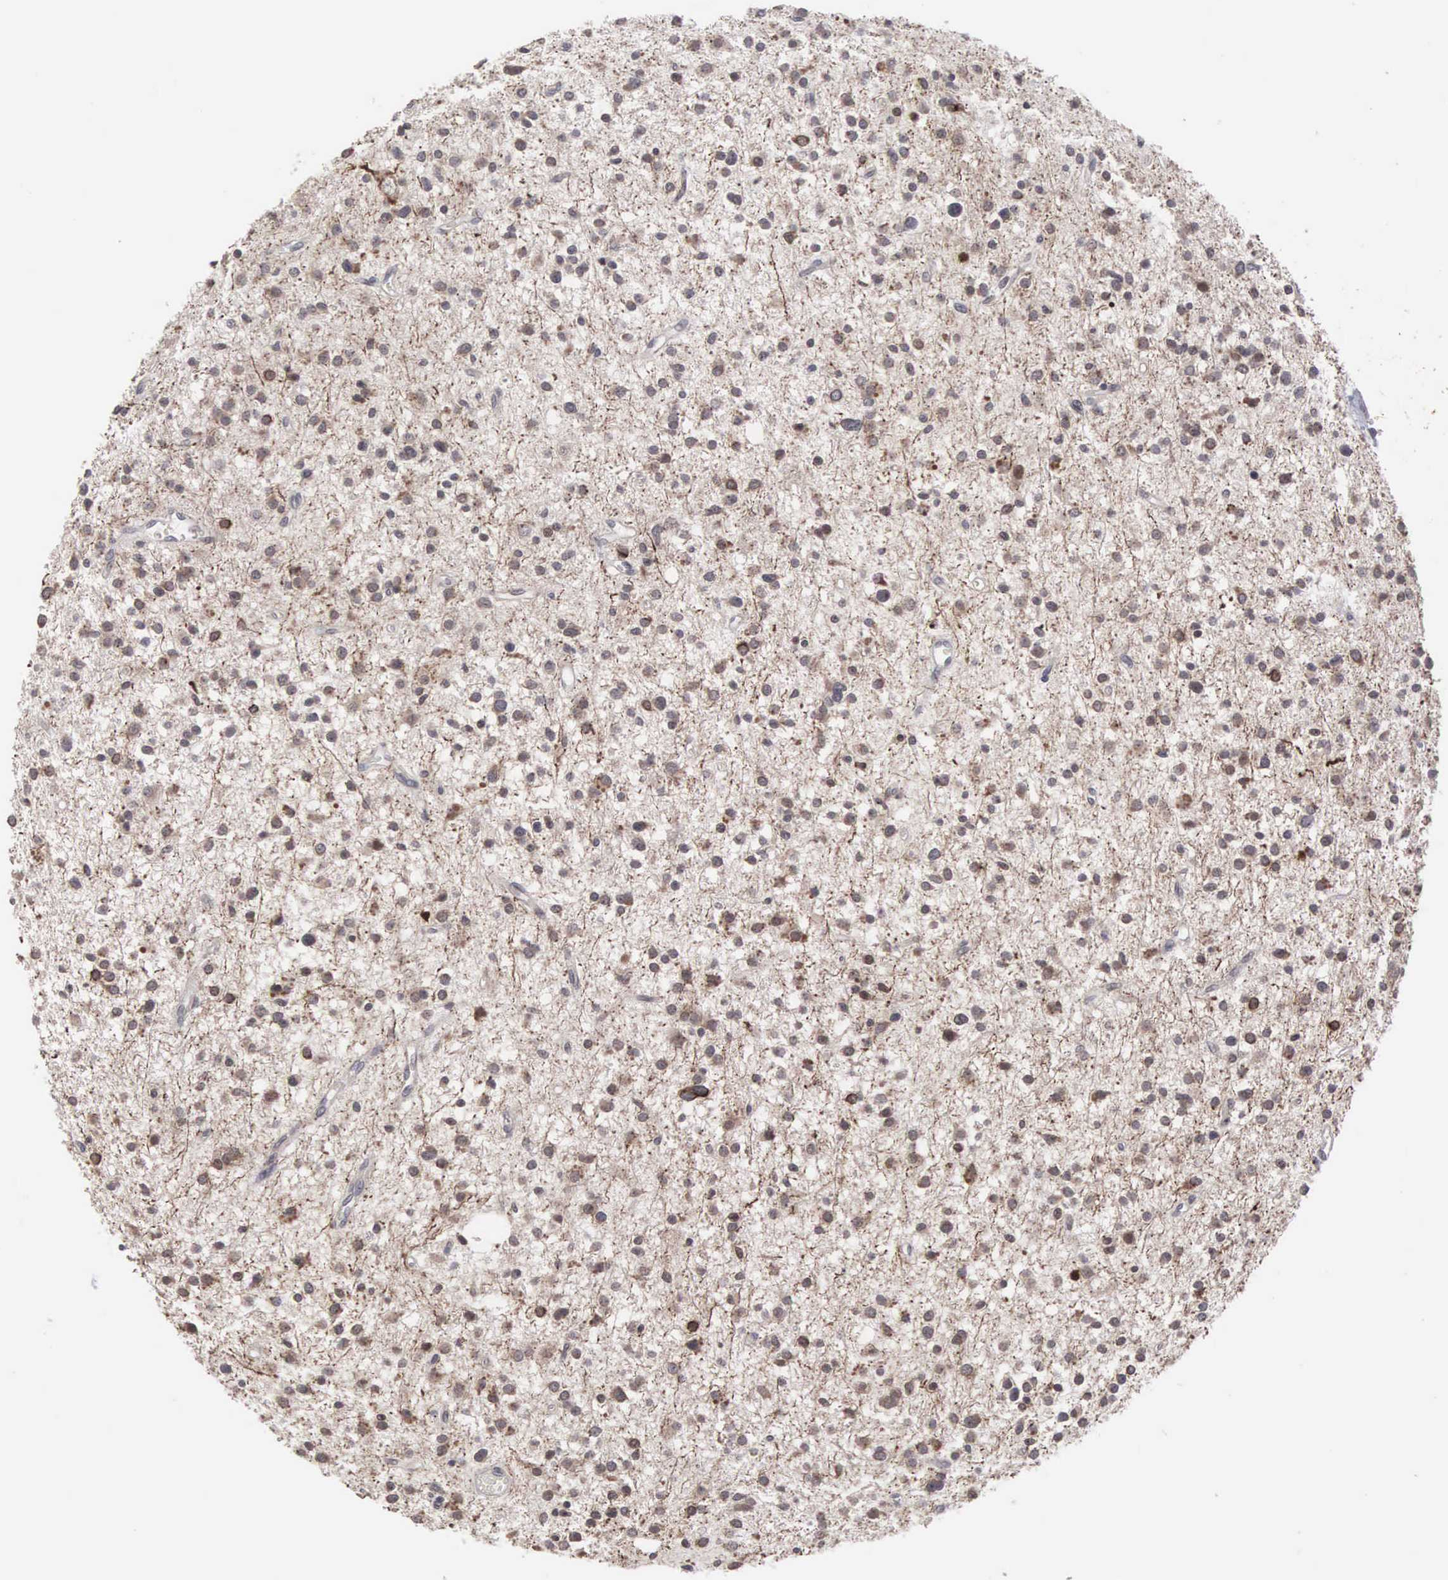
{"staining": {"intensity": "negative", "quantity": "none", "location": "none"}, "tissue": "glioma", "cell_type": "Tumor cells", "image_type": "cancer", "snomed": [{"axis": "morphology", "description": "Glioma, malignant, Low grade"}, {"axis": "topography", "description": "Brain"}], "caption": "This is an IHC micrograph of human malignant low-grade glioma. There is no staining in tumor cells.", "gene": "ACOT4", "patient": {"sex": "female", "age": 36}}